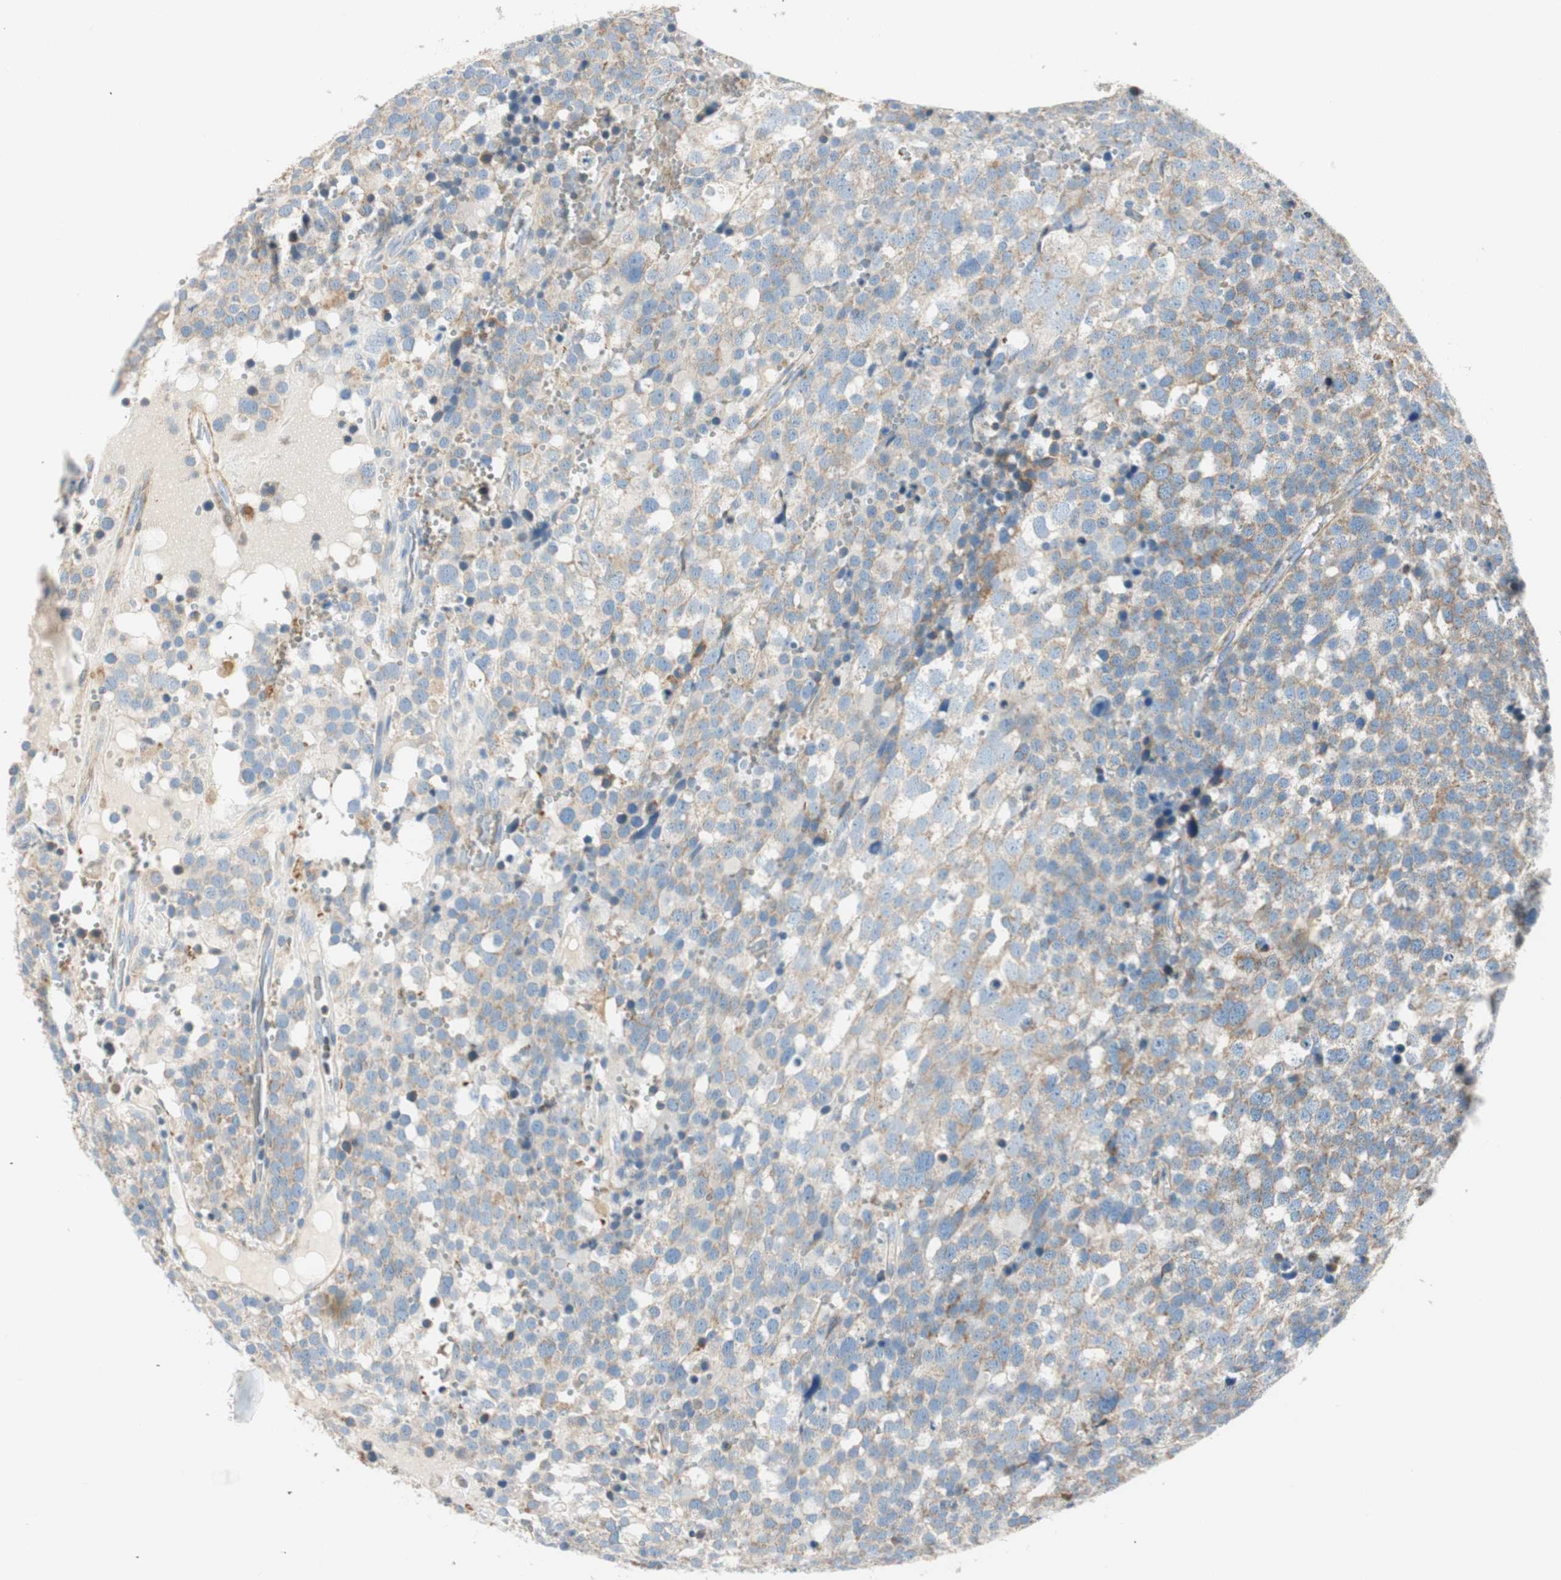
{"staining": {"intensity": "weak", "quantity": "25%-75%", "location": "cytoplasmic/membranous"}, "tissue": "testis cancer", "cell_type": "Tumor cells", "image_type": "cancer", "snomed": [{"axis": "morphology", "description": "Seminoma, NOS"}, {"axis": "topography", "description": "Testis"}], "caption": "Weak cytoplasmic/membranous positivity for a protein is present in about 25%-75% of tumor cells of testis cancer (seminoma) using immunohistochemistry.", "gene": "RORB", "patient": {"sex": "male", "age": 71}}